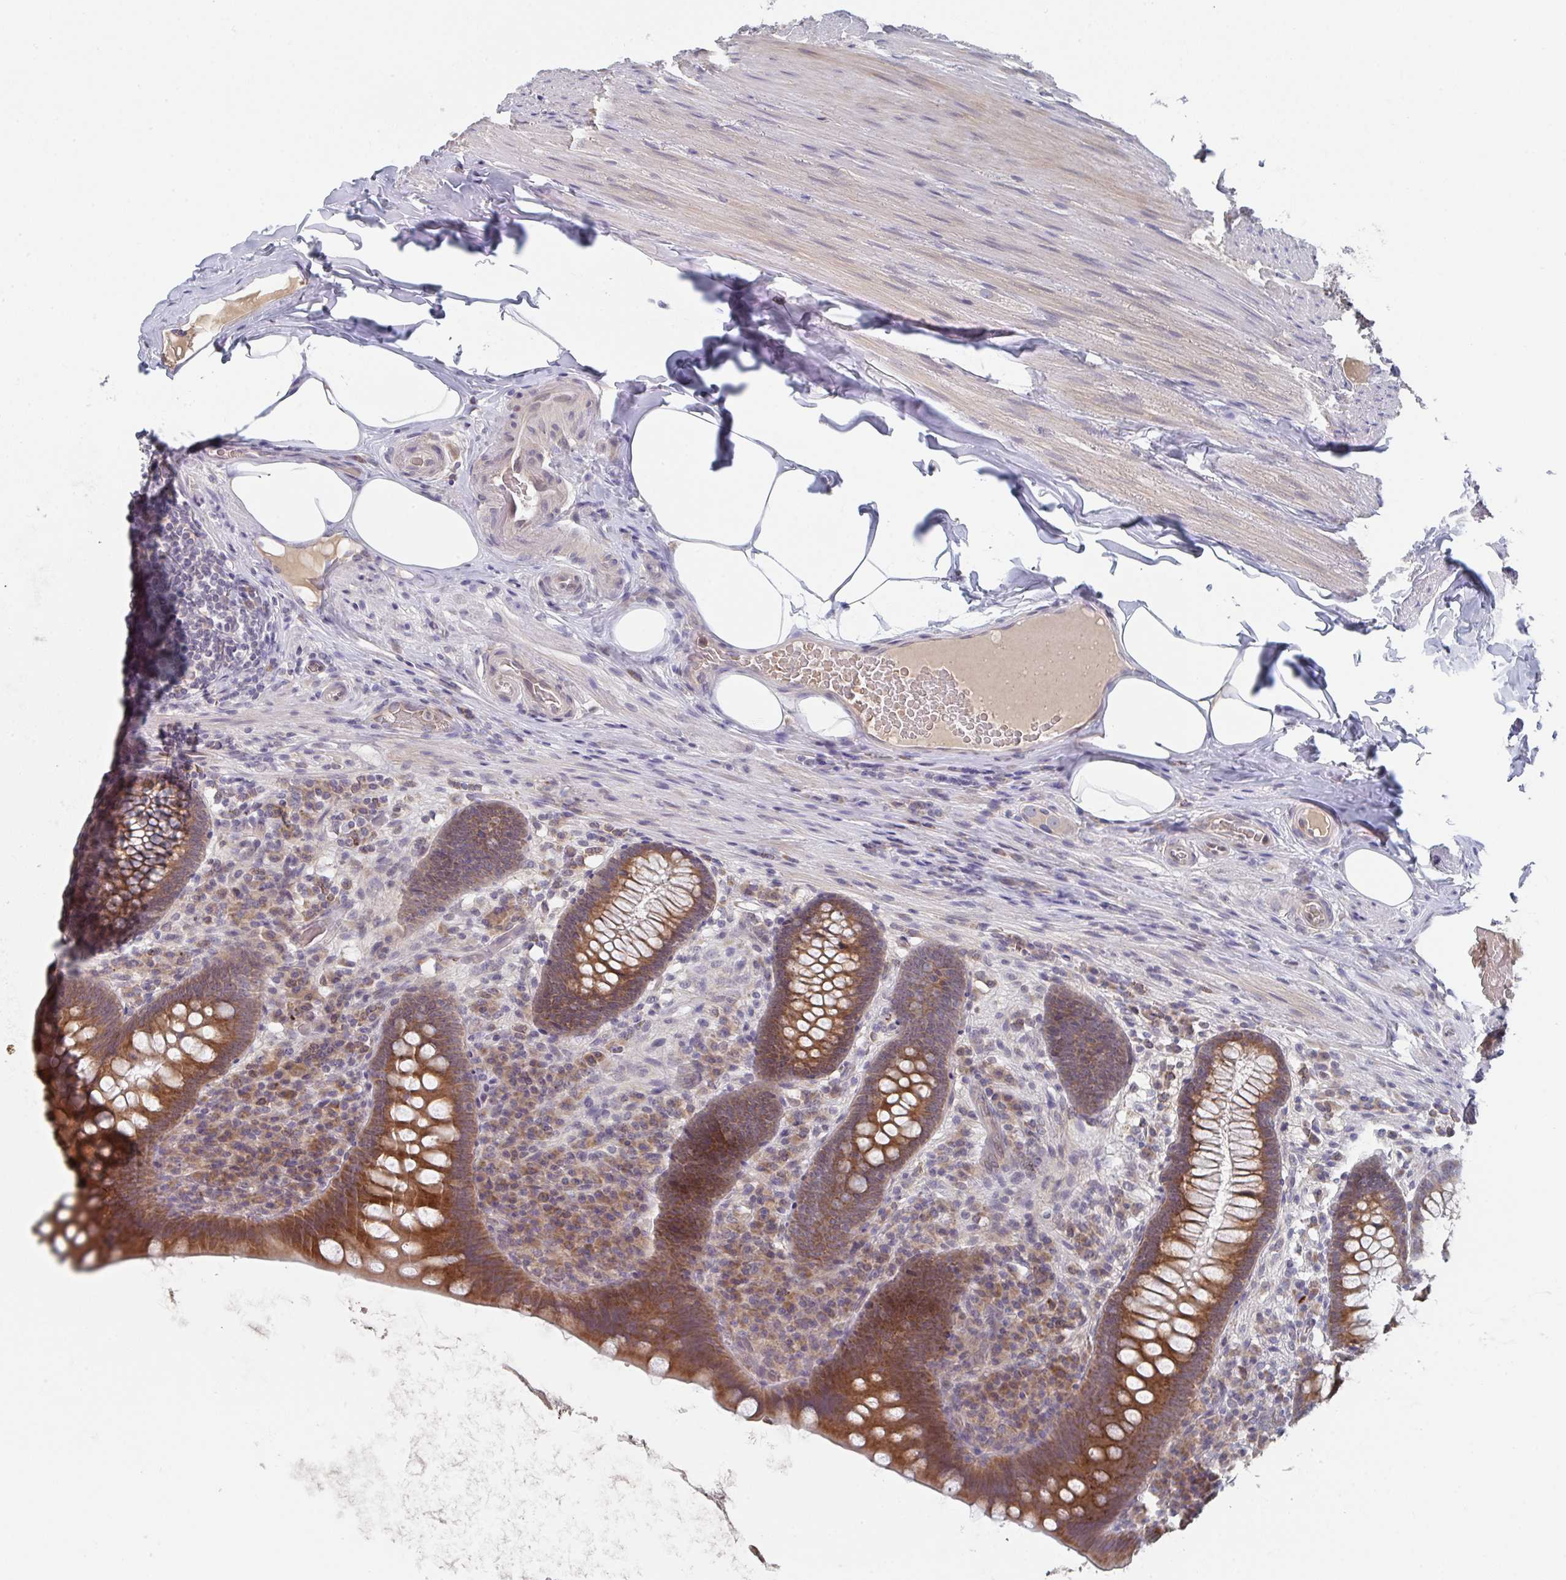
{"staining": {"intensity": "moderate", "quantity": ">75%", "location": "cytoplasmic/membranous"}, "tissue": "appendix", "cell_type": "Glandular cells", "image_type": "normal", "snomed": [{"axis": "morphology", "description": "Normal tissue, NOS"}, {"axis": "topography", "description": "Appendix"}], "caption": "Immunohistochemistry histopathology image of normal appendix: appendix stained using IHC exhibits medium levels of moderate protein expression localized specifically in the cytoplasmic/membranous of glandular cells, appearing as a cytoplasmic/membranous brown color.", "gene": "ELOVL1", "patient": {"sex": "male", "age": 71}}